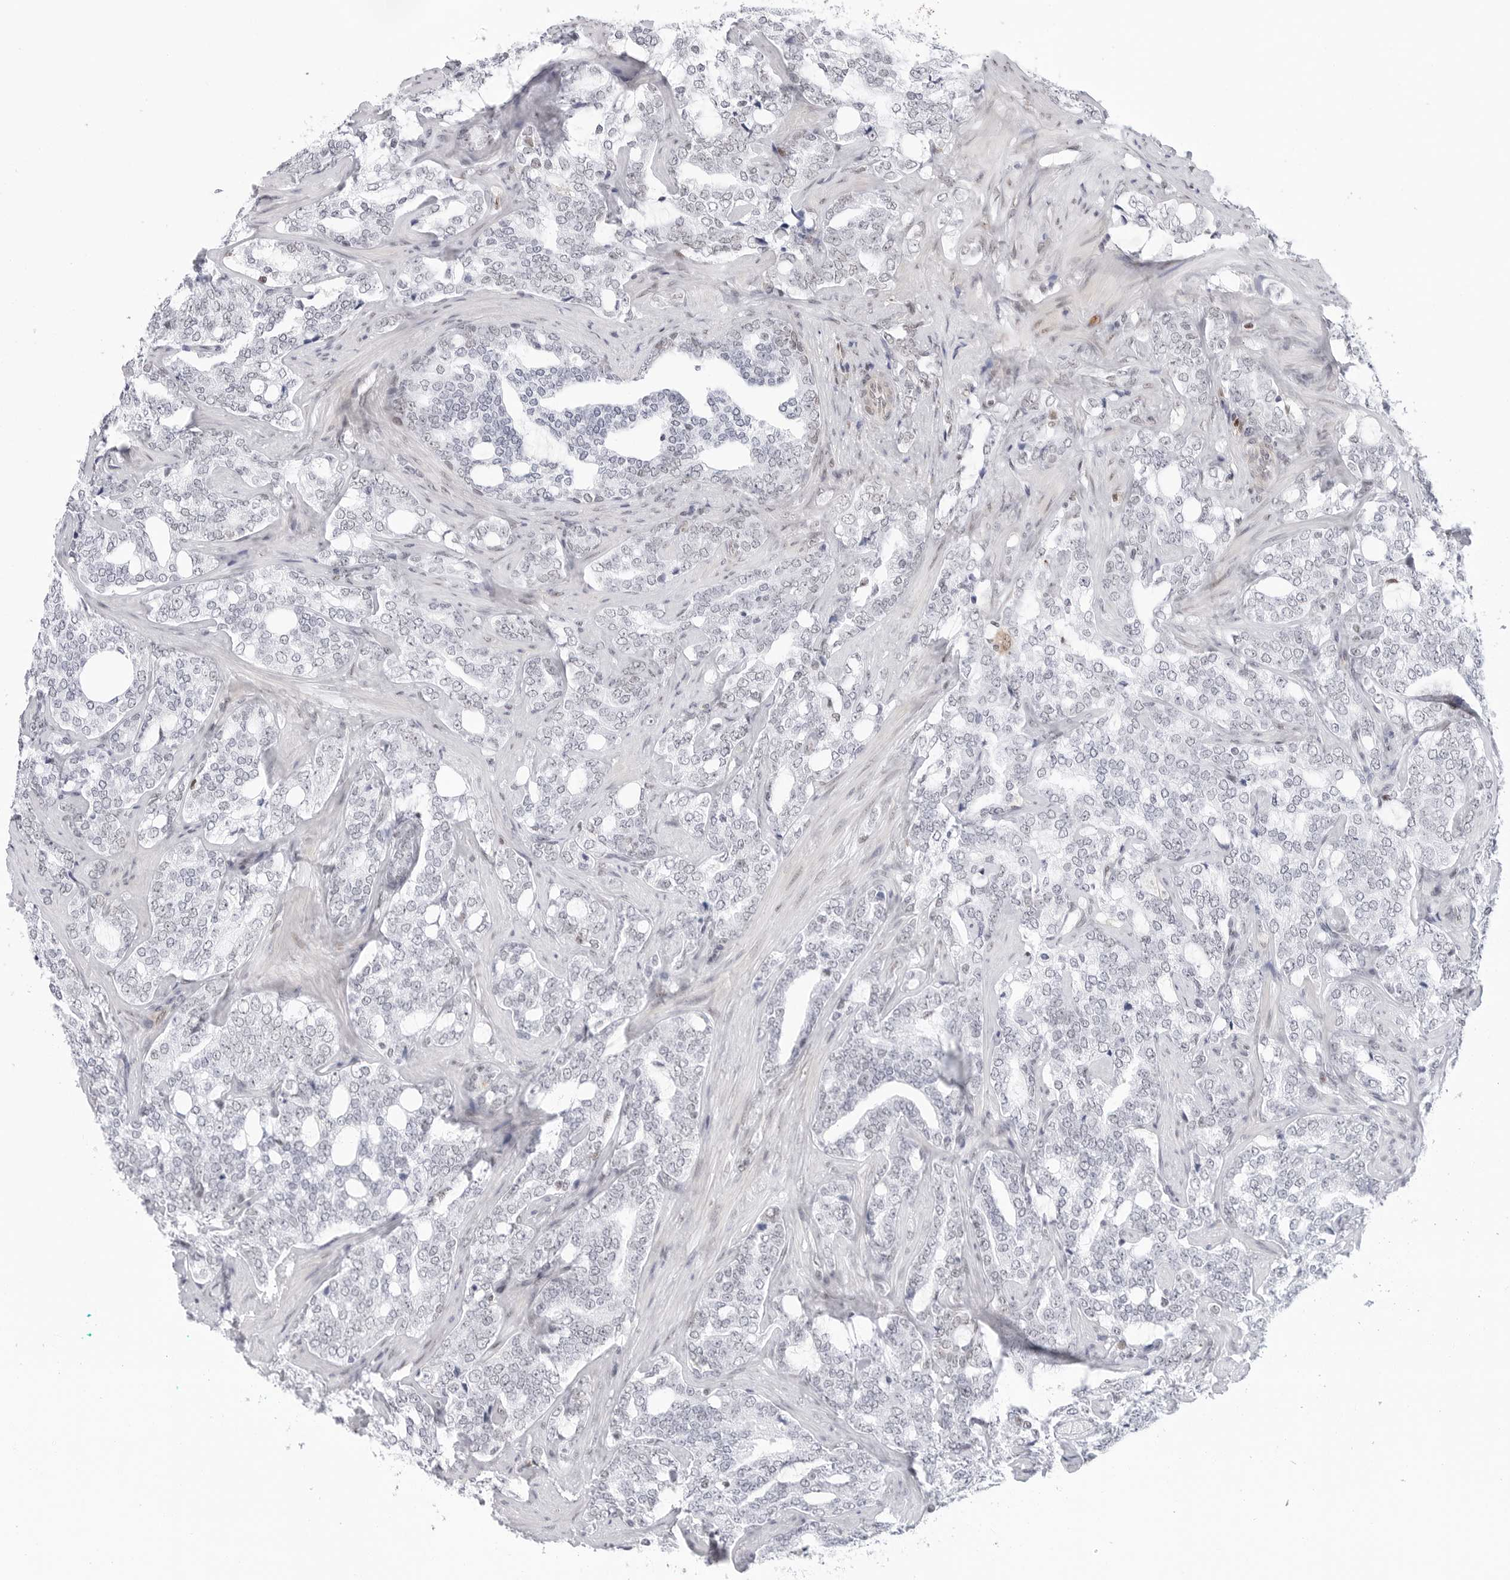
{"staining": {"intensity": "negative", "quantity": "none", "location": "none"}, "tissue": "prostate cancer", "cell_type": "Tumor cells", "image_type": "cancer", "snomed": [{"axis": "morphology", "description": "Adenocarcinoma, High grade"}, {"axis": "topography", "description": "Prostate"}], "caption": "High magnification brightfield microscopy of prostate cancer stained with DAB (brown) and counterstained with hematoxylin (blue): tumor cells show no significant staining.", "gene": "C1orf162", "patient": {"sex": "male", "age": 64}}